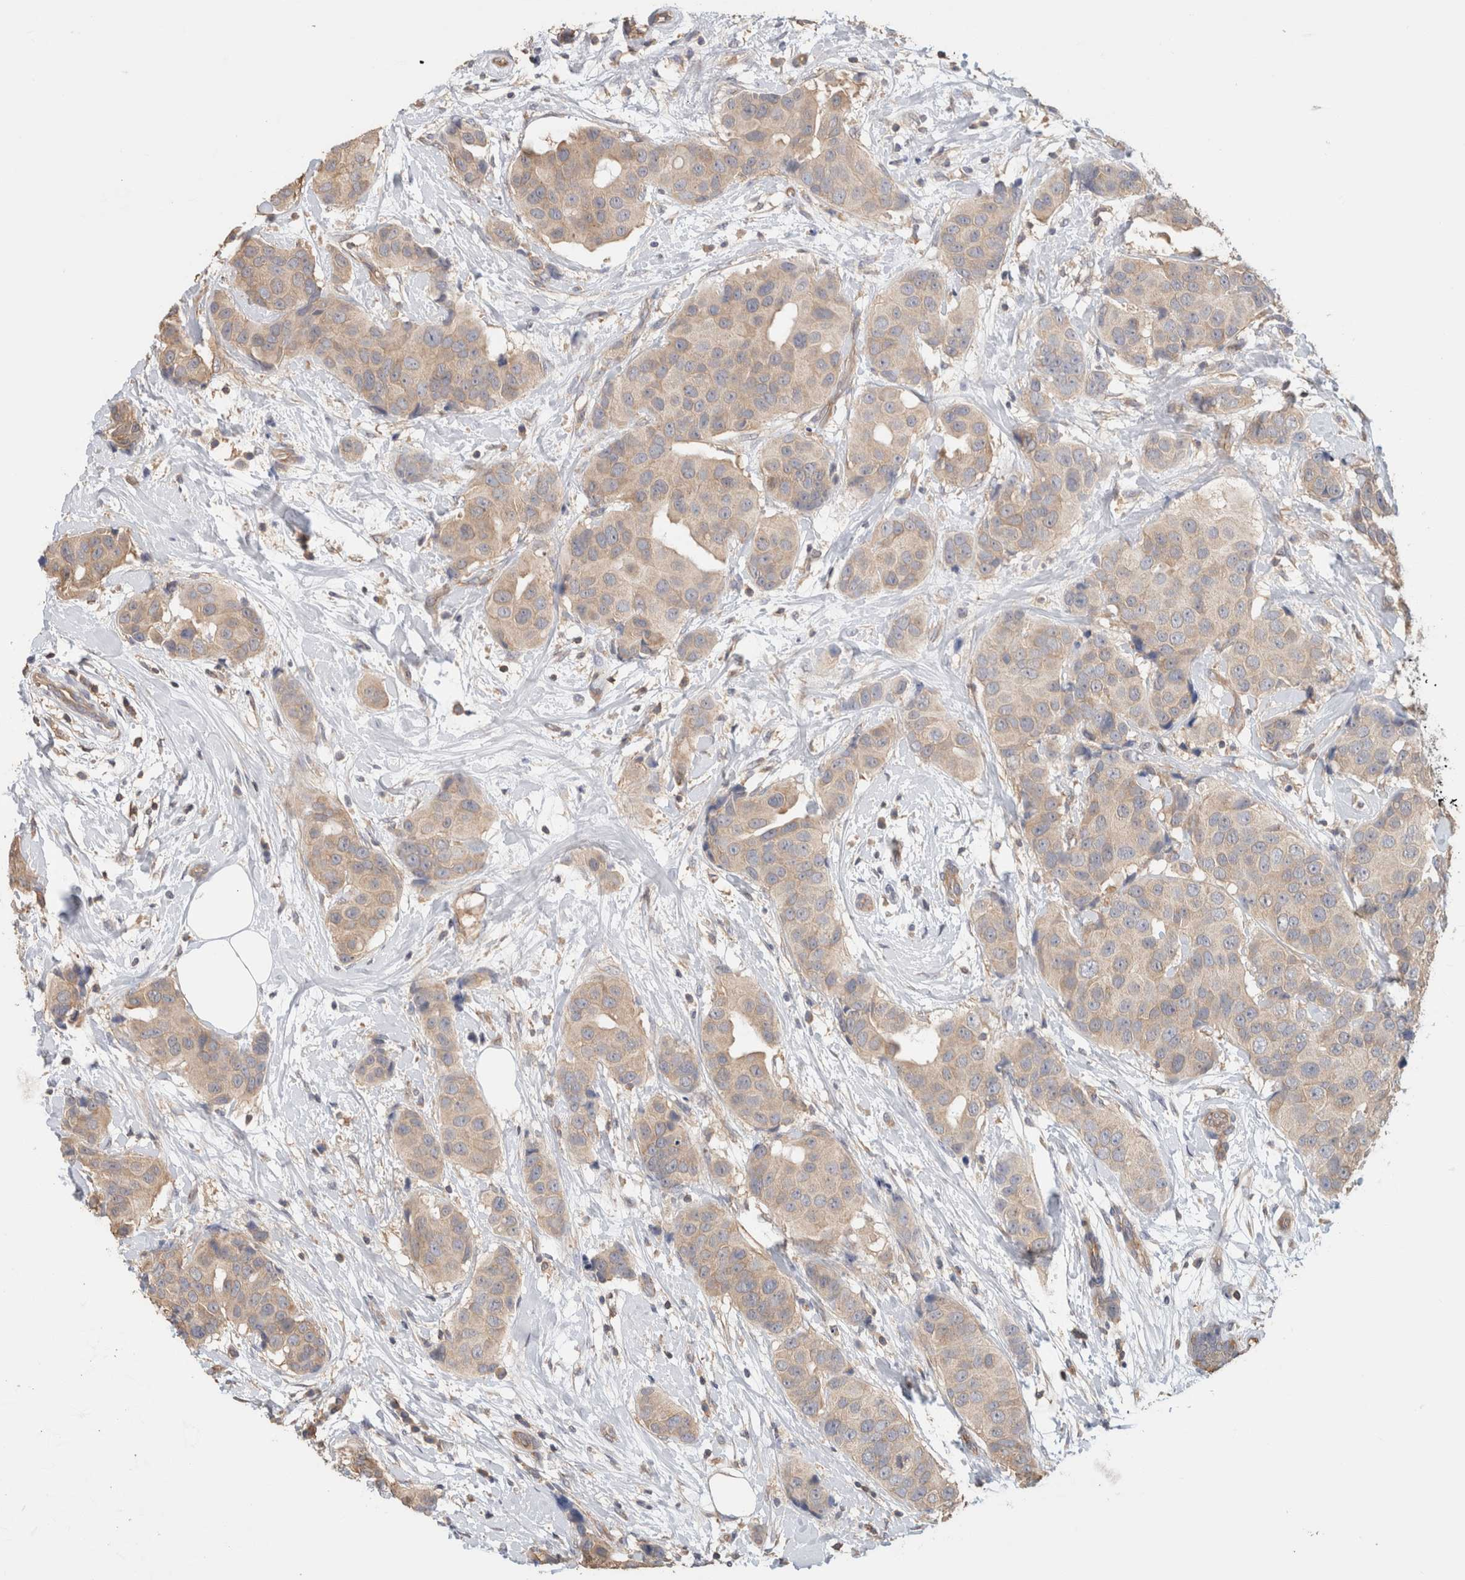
{"staining": {"intensity": "weak", "quantity": ">75%", "location": "cytoplasmic/membranous"}, "tissue": "breast cancer", "cell_type": "Tumor cells", "image_type": "cancer", "snomed": [{"axis": "morphology", "description": "Normal tissue, NOS"}, {"axis": "morphology", "description": "Duct carcinoma"}, {"axis": "topography", "description": "Breast"}], "caption": "This is an image of immunohistochemistry (IHC) staining of invasive ductal carcinoma (breast), which shows weak positivity in the cytoplasmic/membranous of tumor cells.", "gene": "CFAP418", "patient": {"sex": "female", "age": 39}}